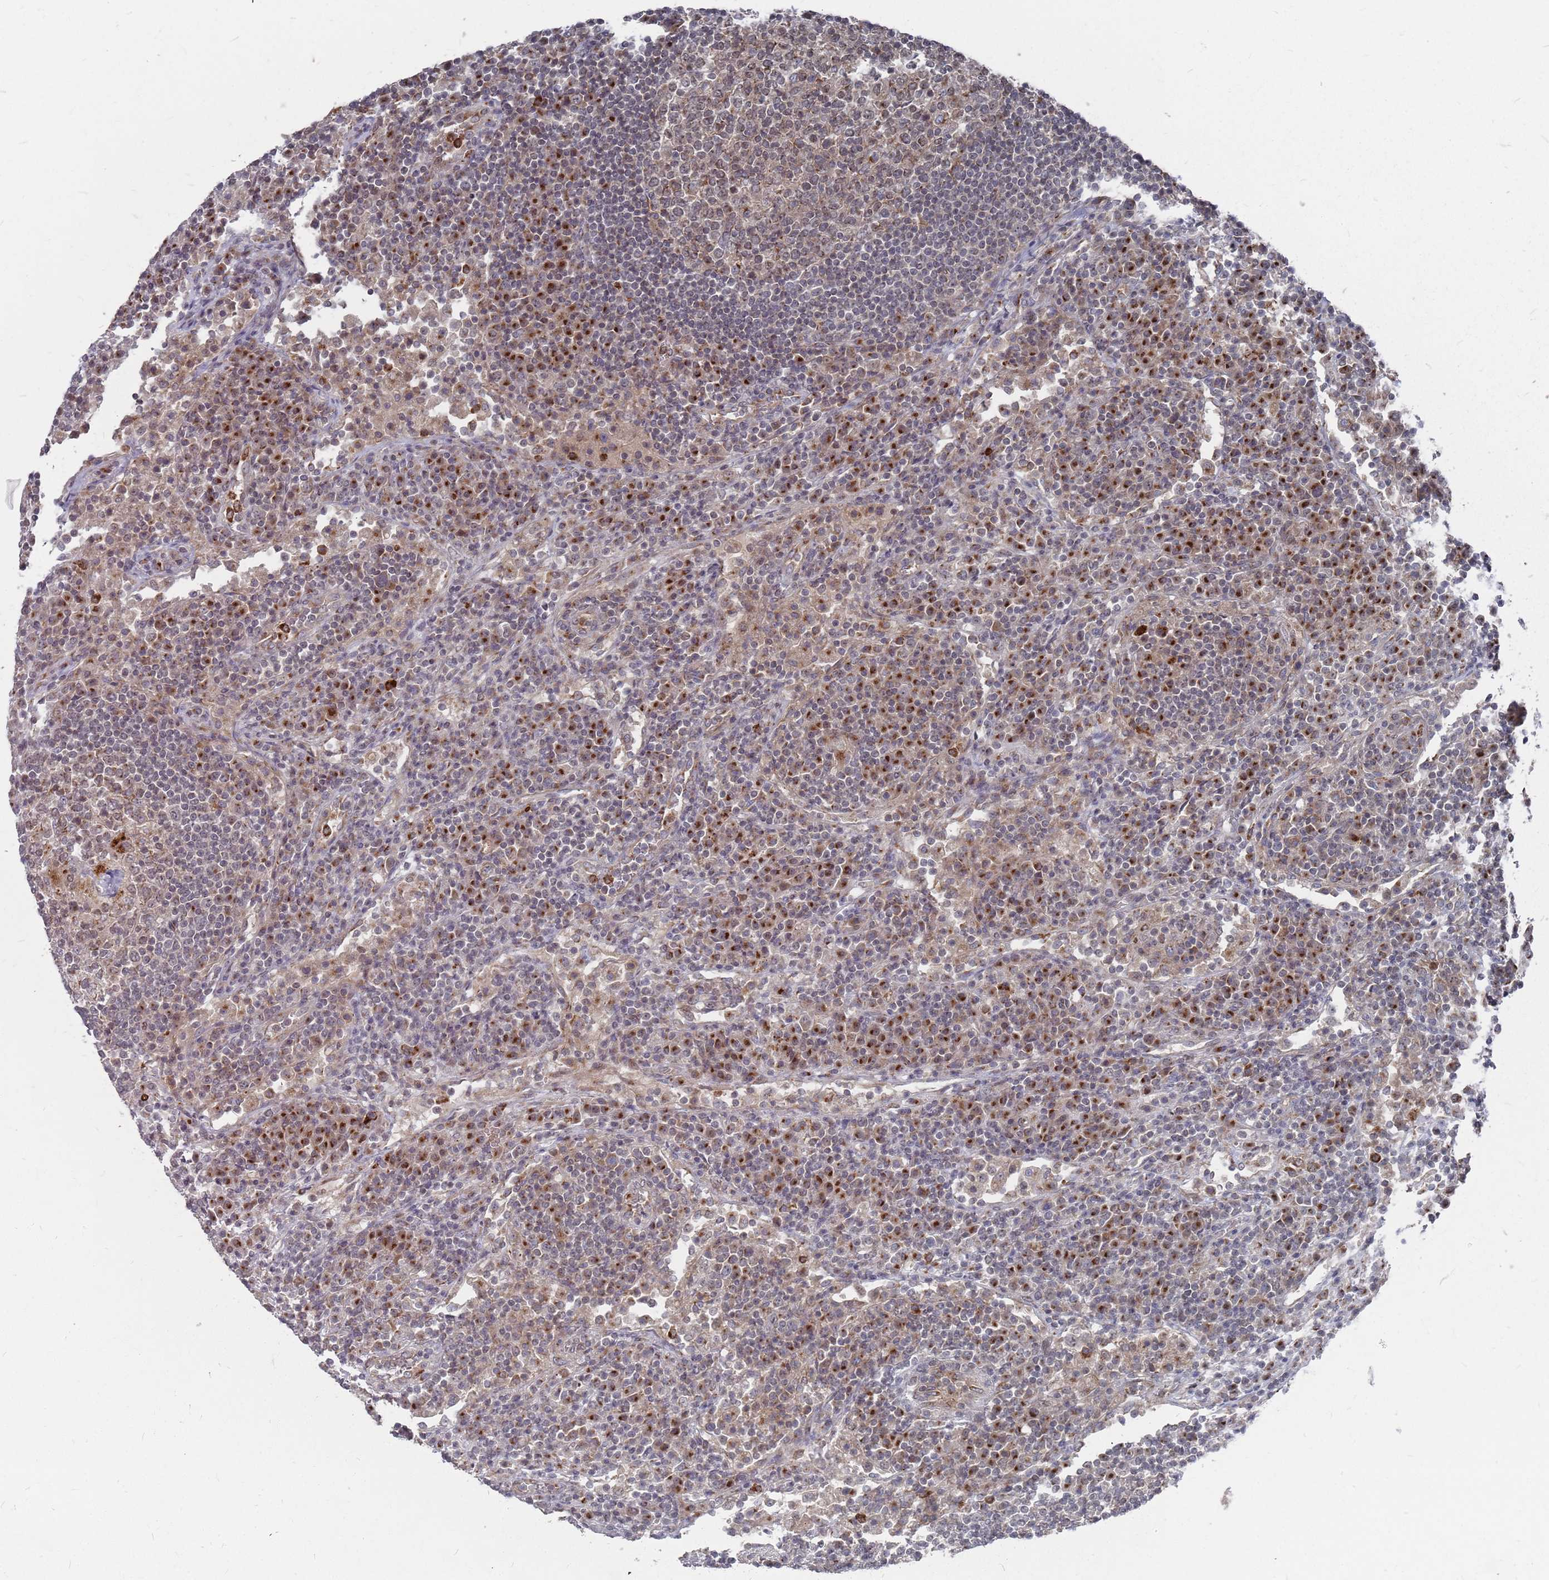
{"staining": {"intensity": "moderate", "quantity": "<25%", "location": "nuclear"}, "tissue": "lymph node", "cell_type": "Germinal center cells", "image_type": "normal", "snomed": [{"axis": "morphology", "description": "Normal tissue, NOS"}, {"axis": "topography", "description": "Lymph node"}], "caption": "Protein analysis of normal lymph node displays moderate nuclear staining in about <25% of germinal center cells.", "gene": "FMO4", "patient": {"sex": "female", "age": 53}}